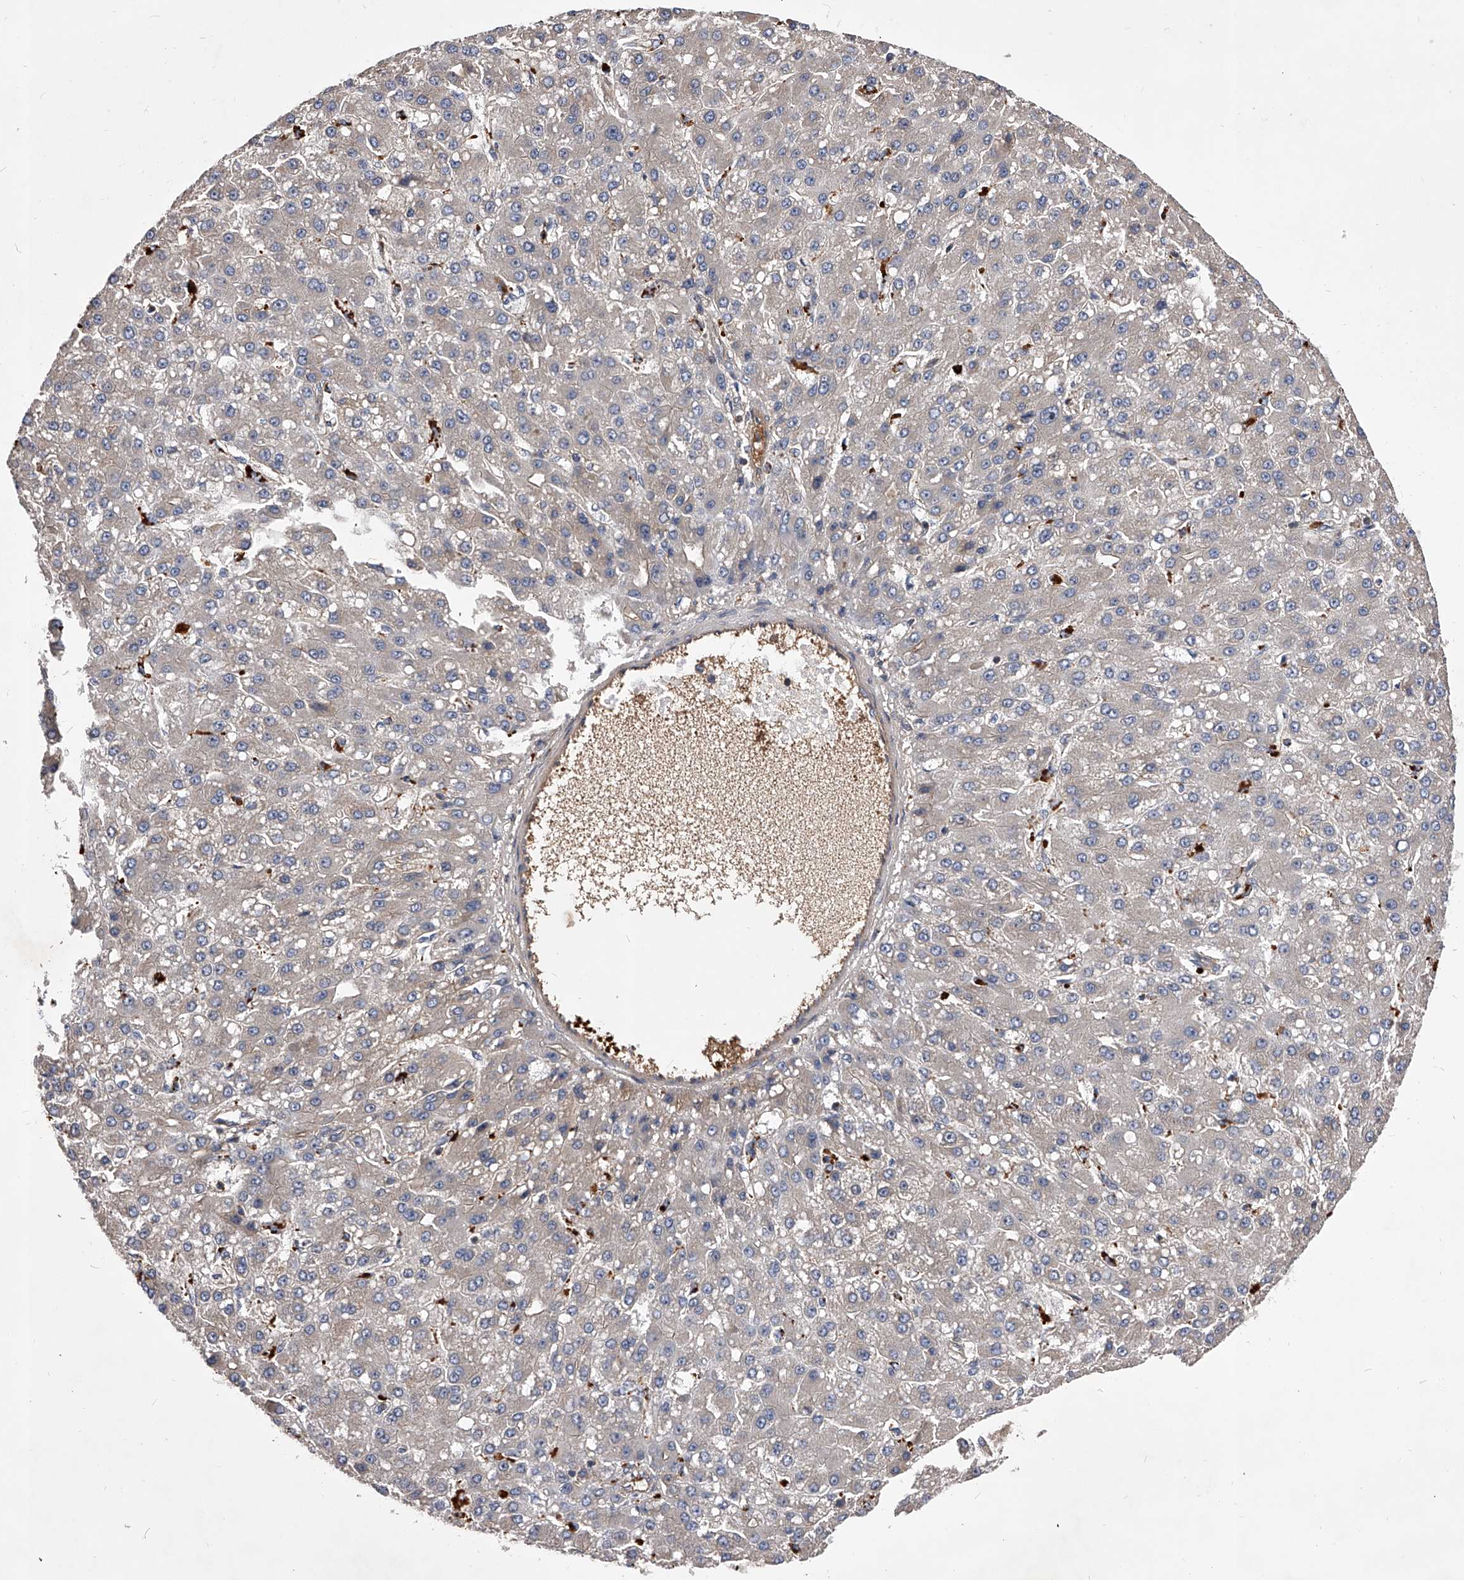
{"staining": {"intensity": "weak", "quantity": "25%-75%", "location": "cytoplasmic/membranous"}, "tissue": "liver cancer", "cell_type": "Tumor cells", "image_type": "cancer", "snomed": [{"axis": "morphology", "description": "Carcinoma, Hepatocellular, NOS"}, {"axis": "topography", "description": "Liver"}], "caption": "IHC photomicrograph of neoplastic tissue: human hepatocellular carcinoma (liver) stained using immunohistochemistry reveals low levels of weak protein expression localized specifically in the cytoplasmic/membranous of tumor cells, appearing as a cytoplasmic/membranous brown color.", "gene": "CUL7", "patient": {"sex": "male", "age": 67}}